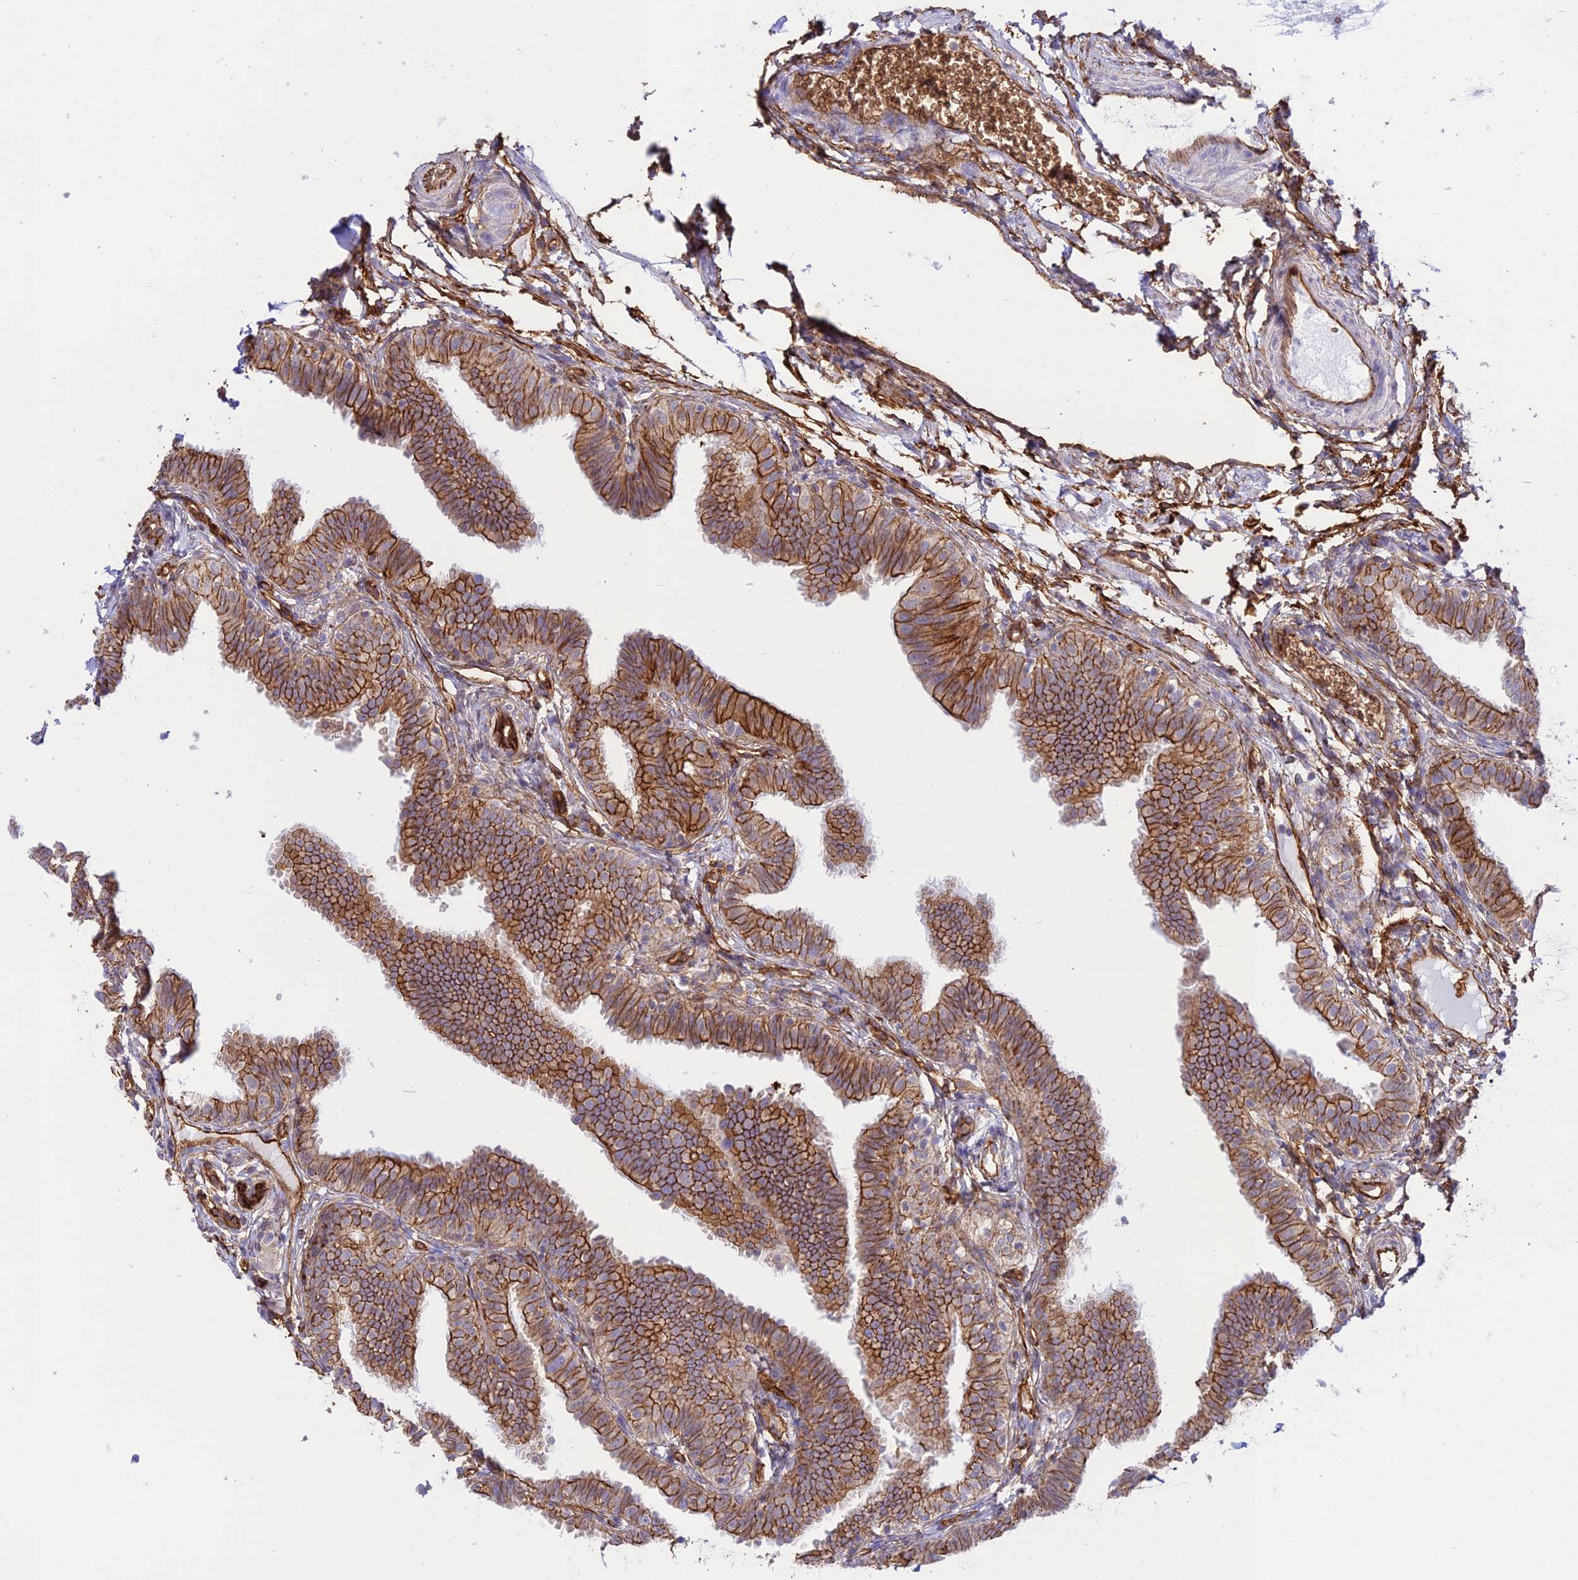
{"staining": {"intensity": "strong", "quantity": ">75%", "location": "cytoplasmic/membranous"}, "tissue": "fallopian tube", "cell_type": "Glandular cells", "image_type": "normal", "snomed": [{"axis": "morphology", "description": "Normal tissue, NOS"}, {"axis": "topography", "description": "Fallopian tube"}], "caption": "The histopathology image shows staining of benign fallopian tube, revealing strong cytoplasmic/membranous protein positivity (brown color) within glandular cells.", "gene": "YPEL5", "patient": {"sex": "female", "age": 35}}